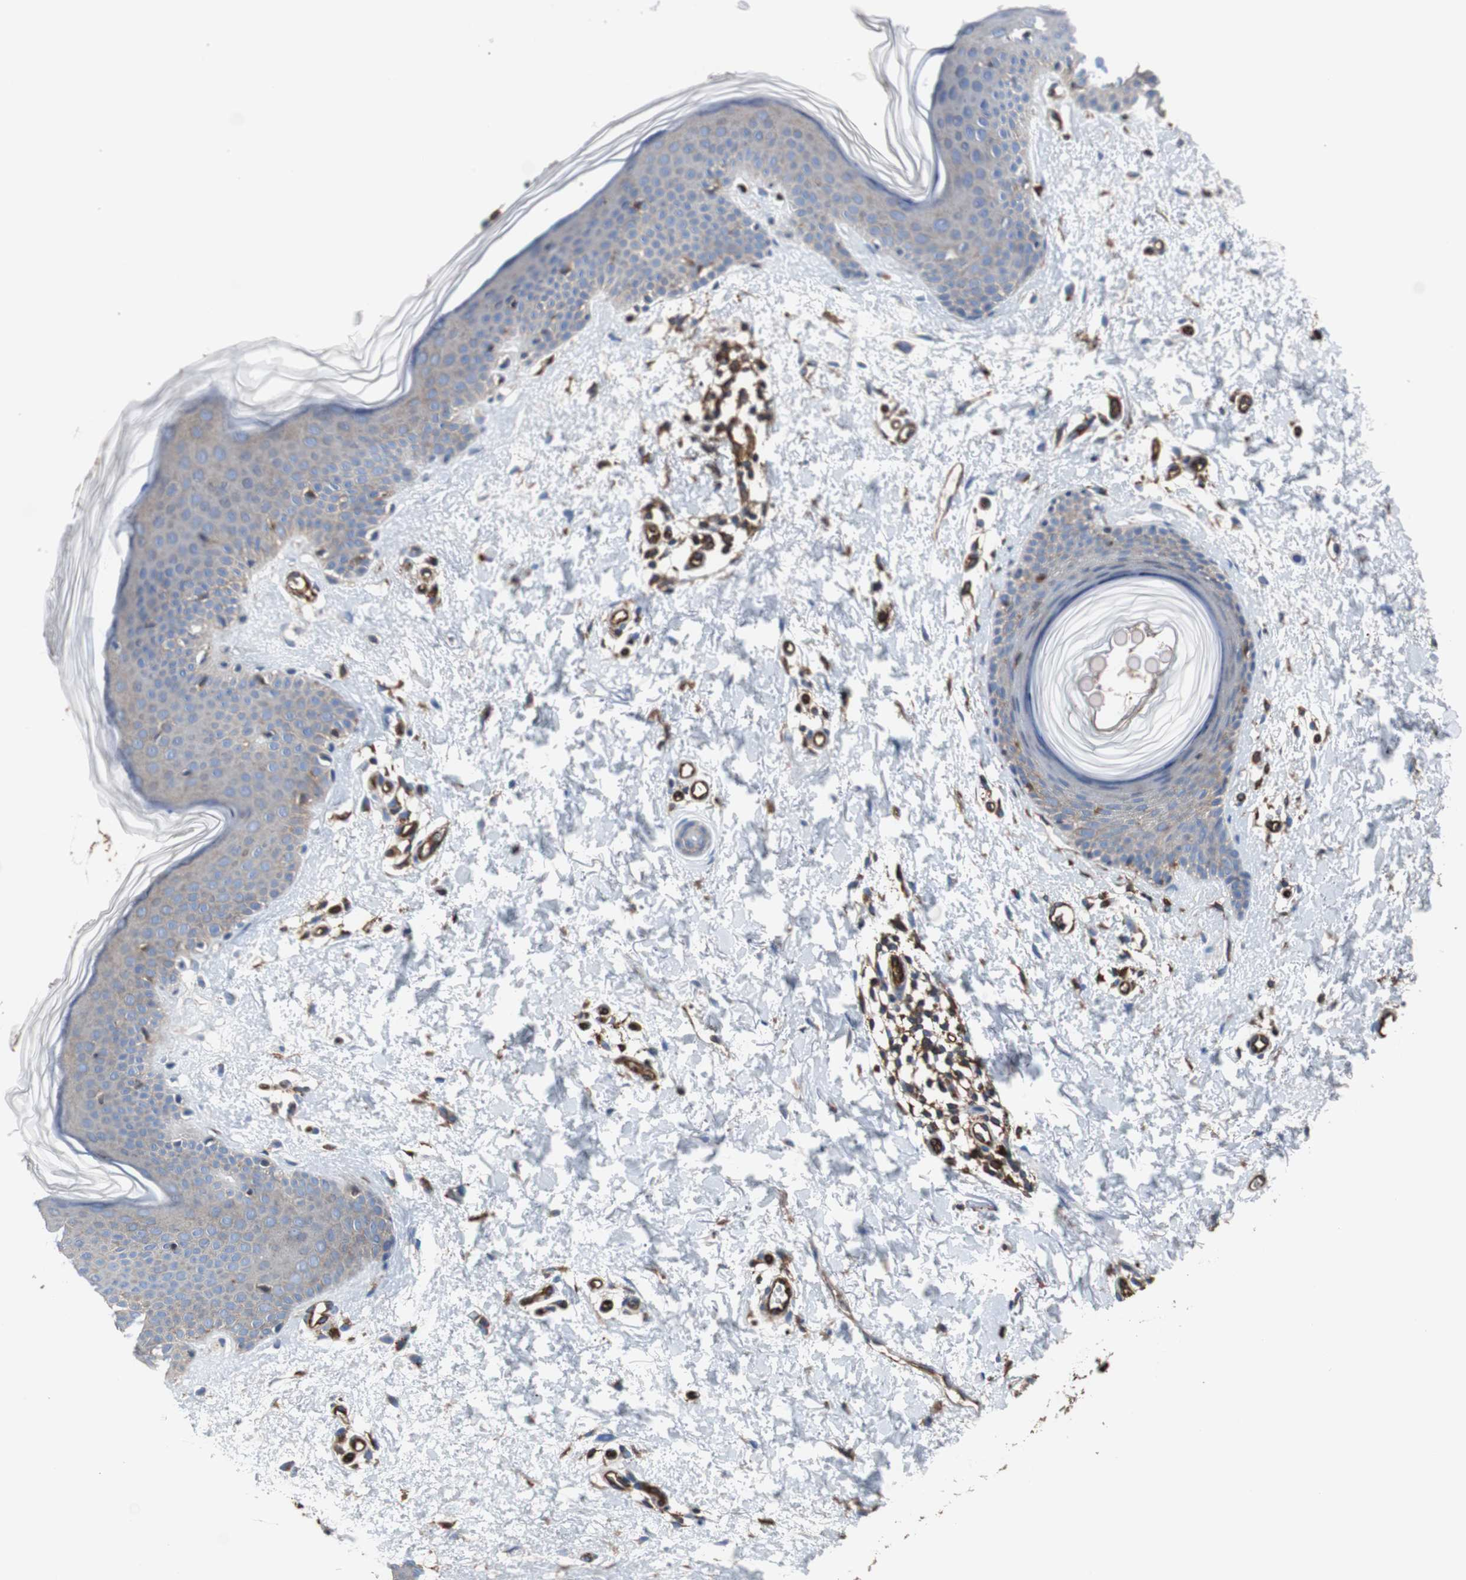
{"staining": {"intensity": "moderate", "quantity": ">75%", "location": "cytoplasmic/membranous"}, "tissue": "skin", "cell_type": "Fibroblasts", "image_type": "normal", "snomed": [{"axis": "morphology", "description": "Normal tissue, NOS"}, {"axis": "topography", "description": "Skin"}], "caption": "Immunohistochemistry (IHC) image of normal skin: human skin stained using immunohistochemistry demonstrates medium levels of moderate protein expression localized specifically in the cytoplasmic/membranous of fibroblasts, appearing as a cytoplasmic/membranous brown color.", "gene": "PLCG2", "patient": {"sex": "female", "age": 56}}